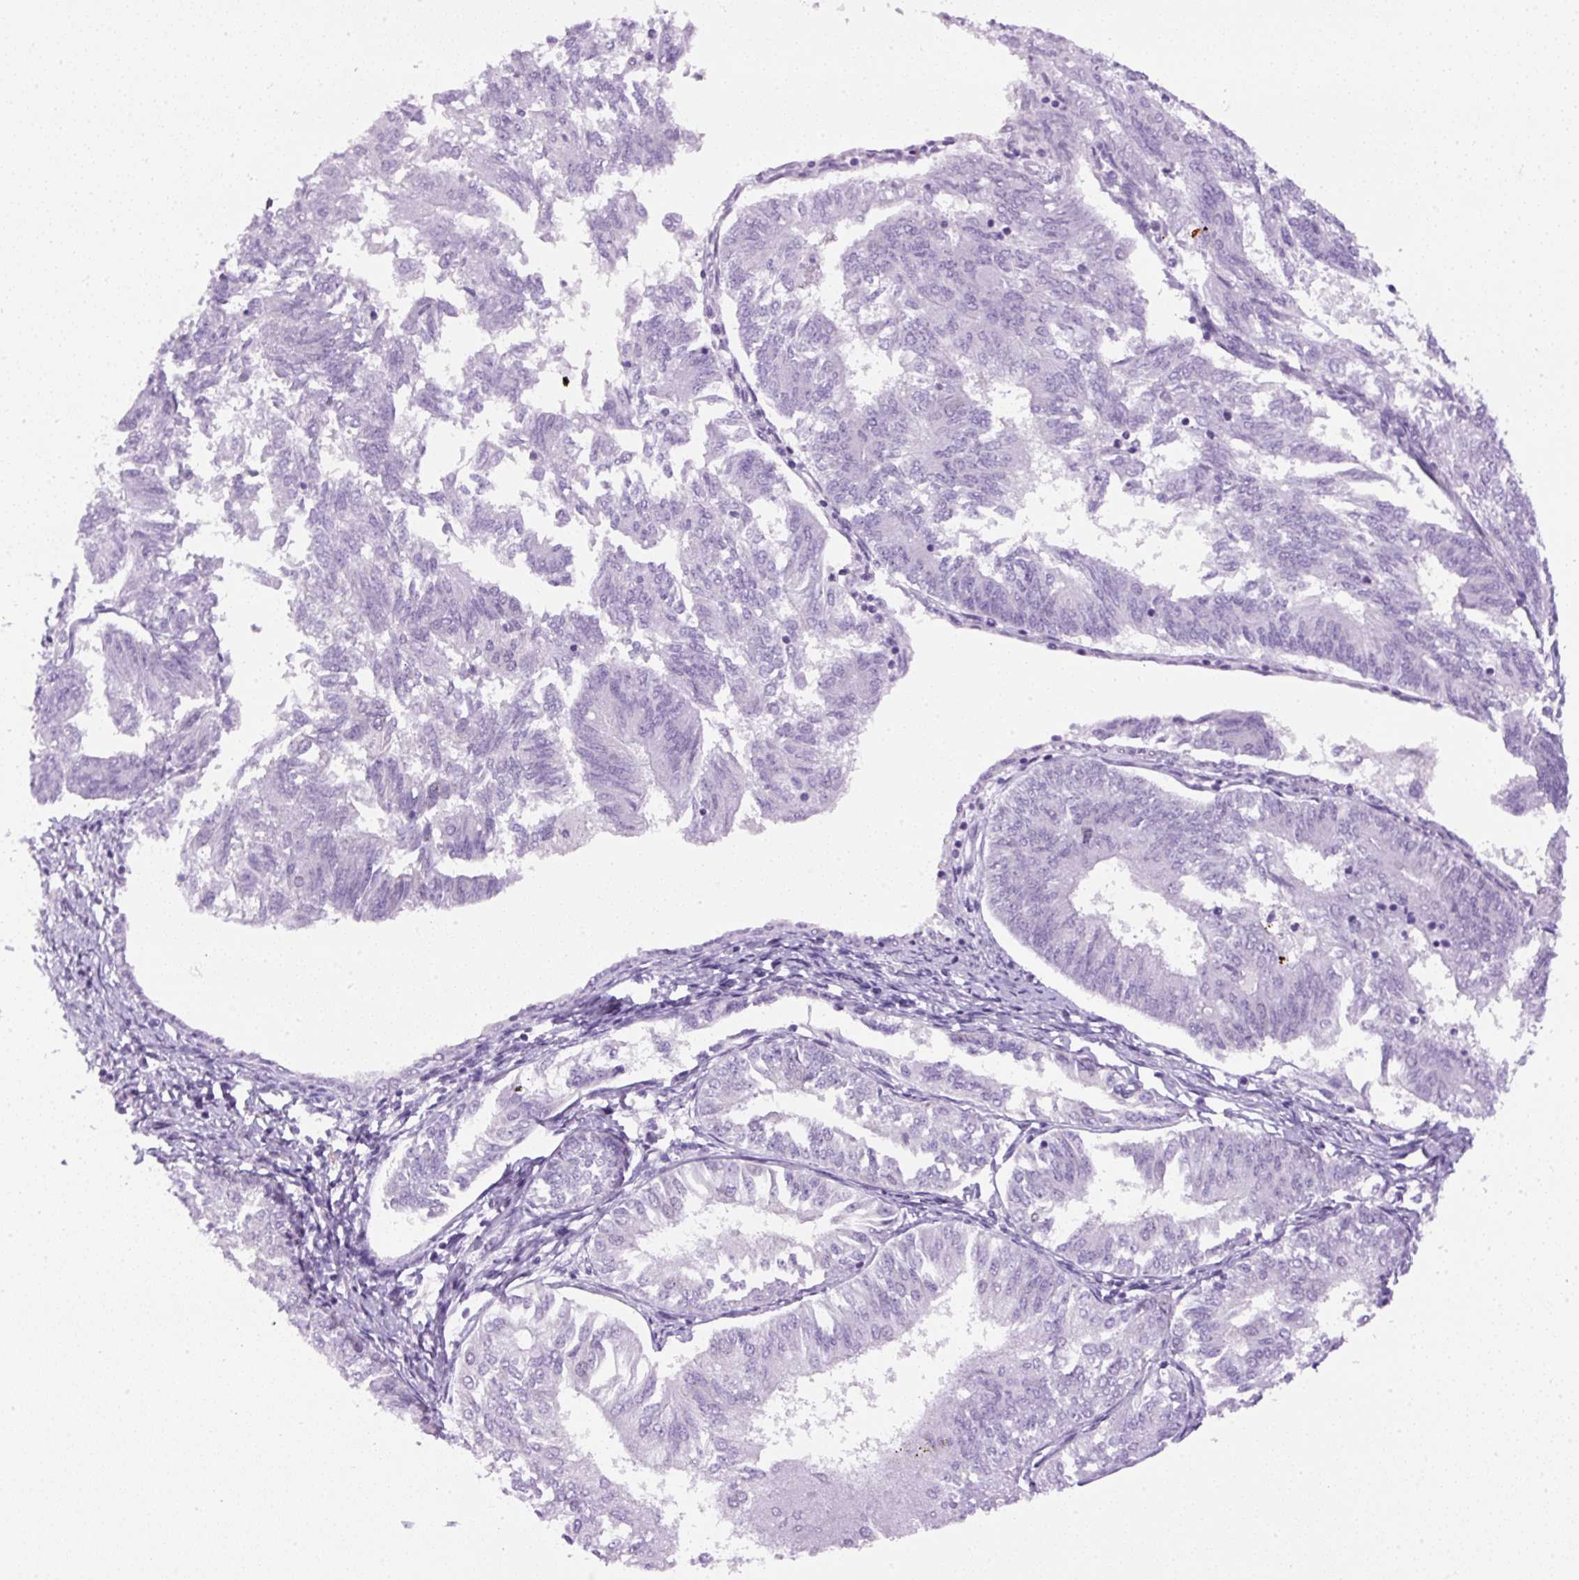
{"staining": {"intensity": "negative", "quantity": "none", "location": "none"}, "tissue": "endometrial cancer", "cell_type": "Tumor cells", "image_type": "cancer", "snomed": [{"axis": "morphology", "description": "Adenocarcinoma, NOS"}, {"axis": "topography", "description": "Endometrium"}], "caption": "This is a micrograph of immunohistochemistry (IHC) staining of endometrial cancer (adenocarcinoma), which shows no staining in tumor cells.", "gene": "RHBDD2", "patient": {"sex": "female", "age": 58}}